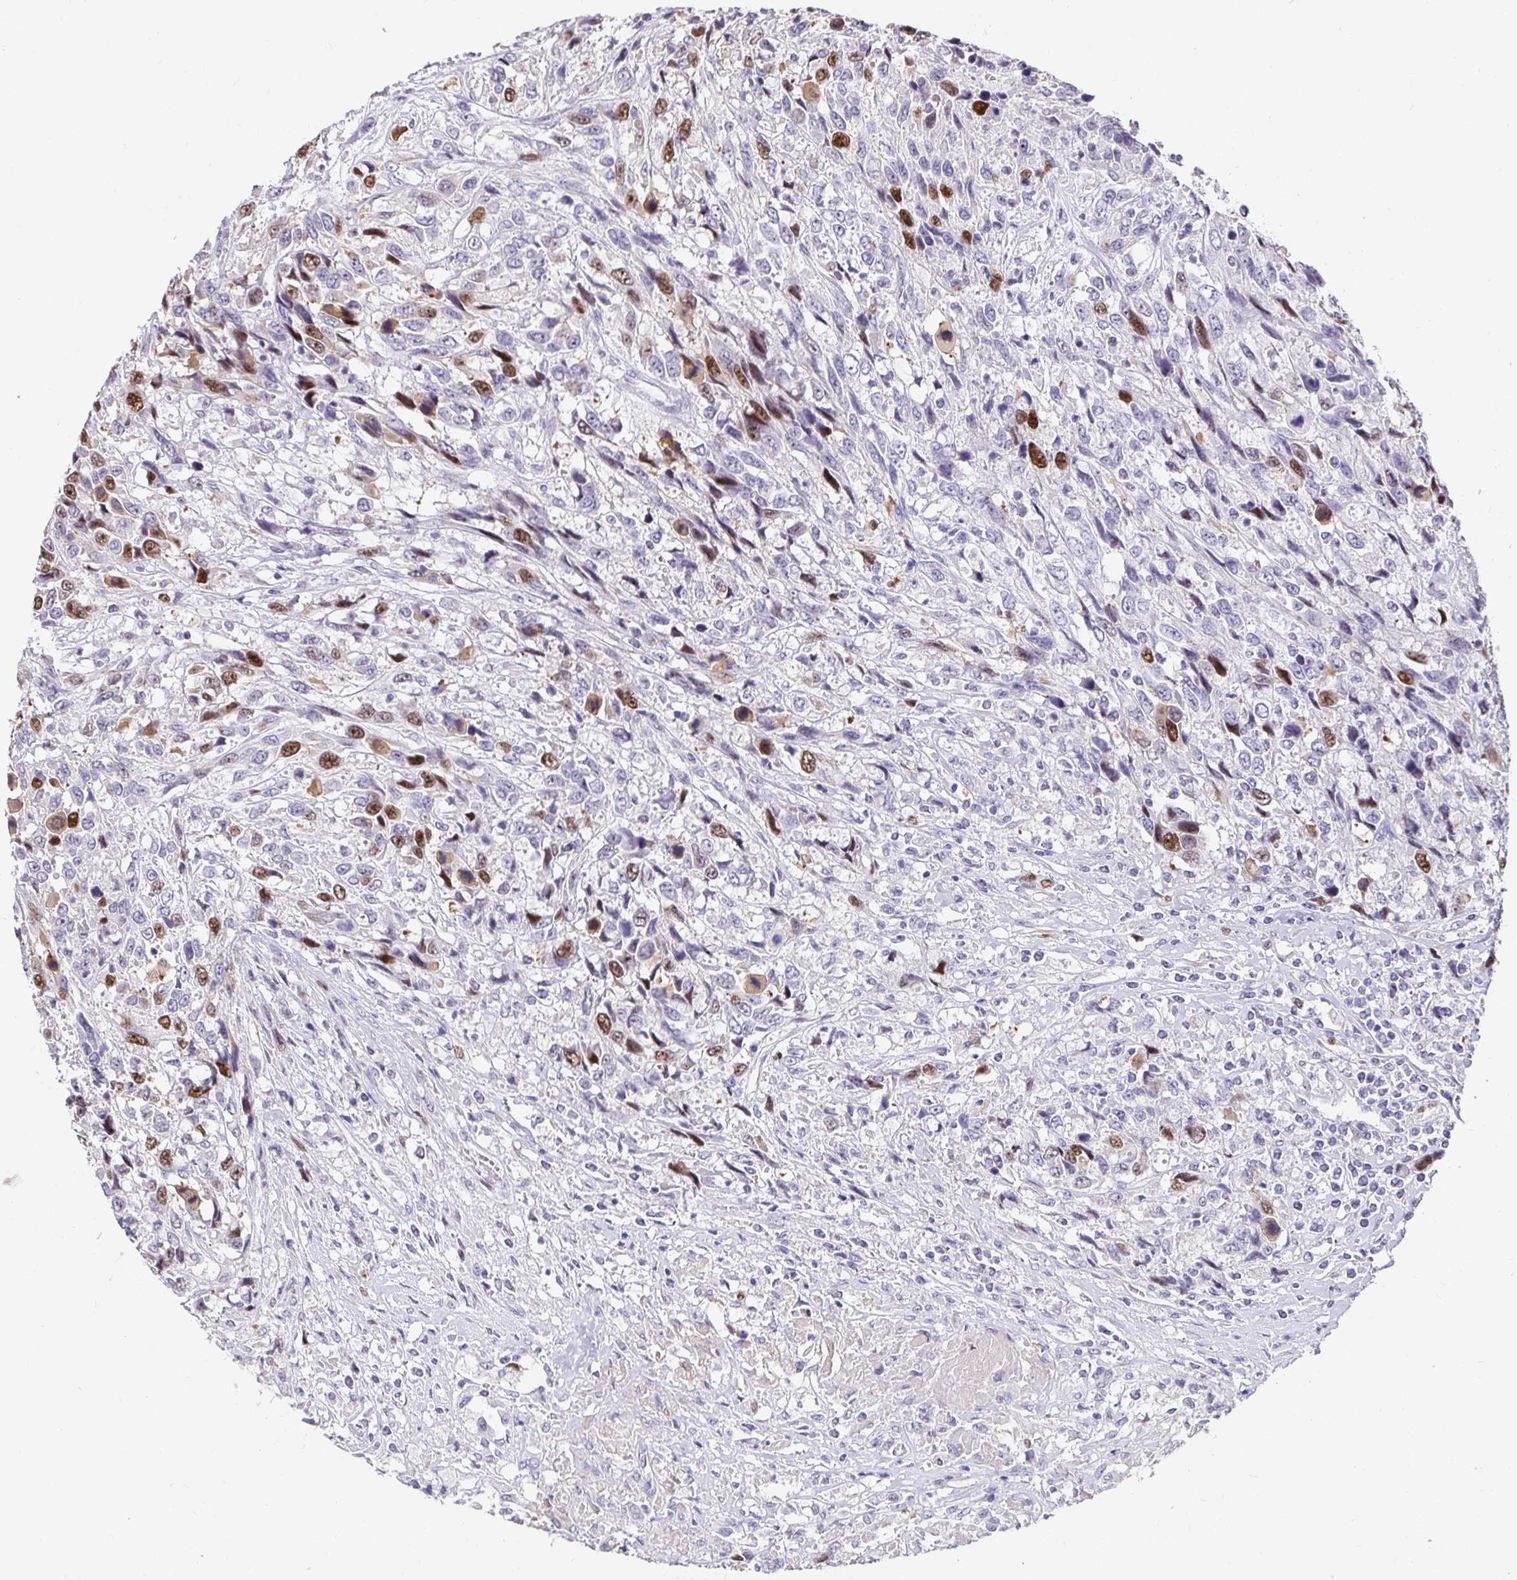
{"staining": {"intensity": "strong", "quantity": "<25%", "location": "nuclear"}, "tissue": "urothelial cancer", "cell_type": "Tumor cells", "image_type": "cancer", "snomed": [{"axis": "morphology", "description": "Urothelial carcinoma, High grade"}, {"axis": "topography", "description": "Urinary bladder"}], "caption": "Tumor cells show medium levels of strong nuclear expression in approximately <25% of cells in human urothelial cancer.", "gene": "ANLN", "patient": {"sex": "female", "age": 70}}